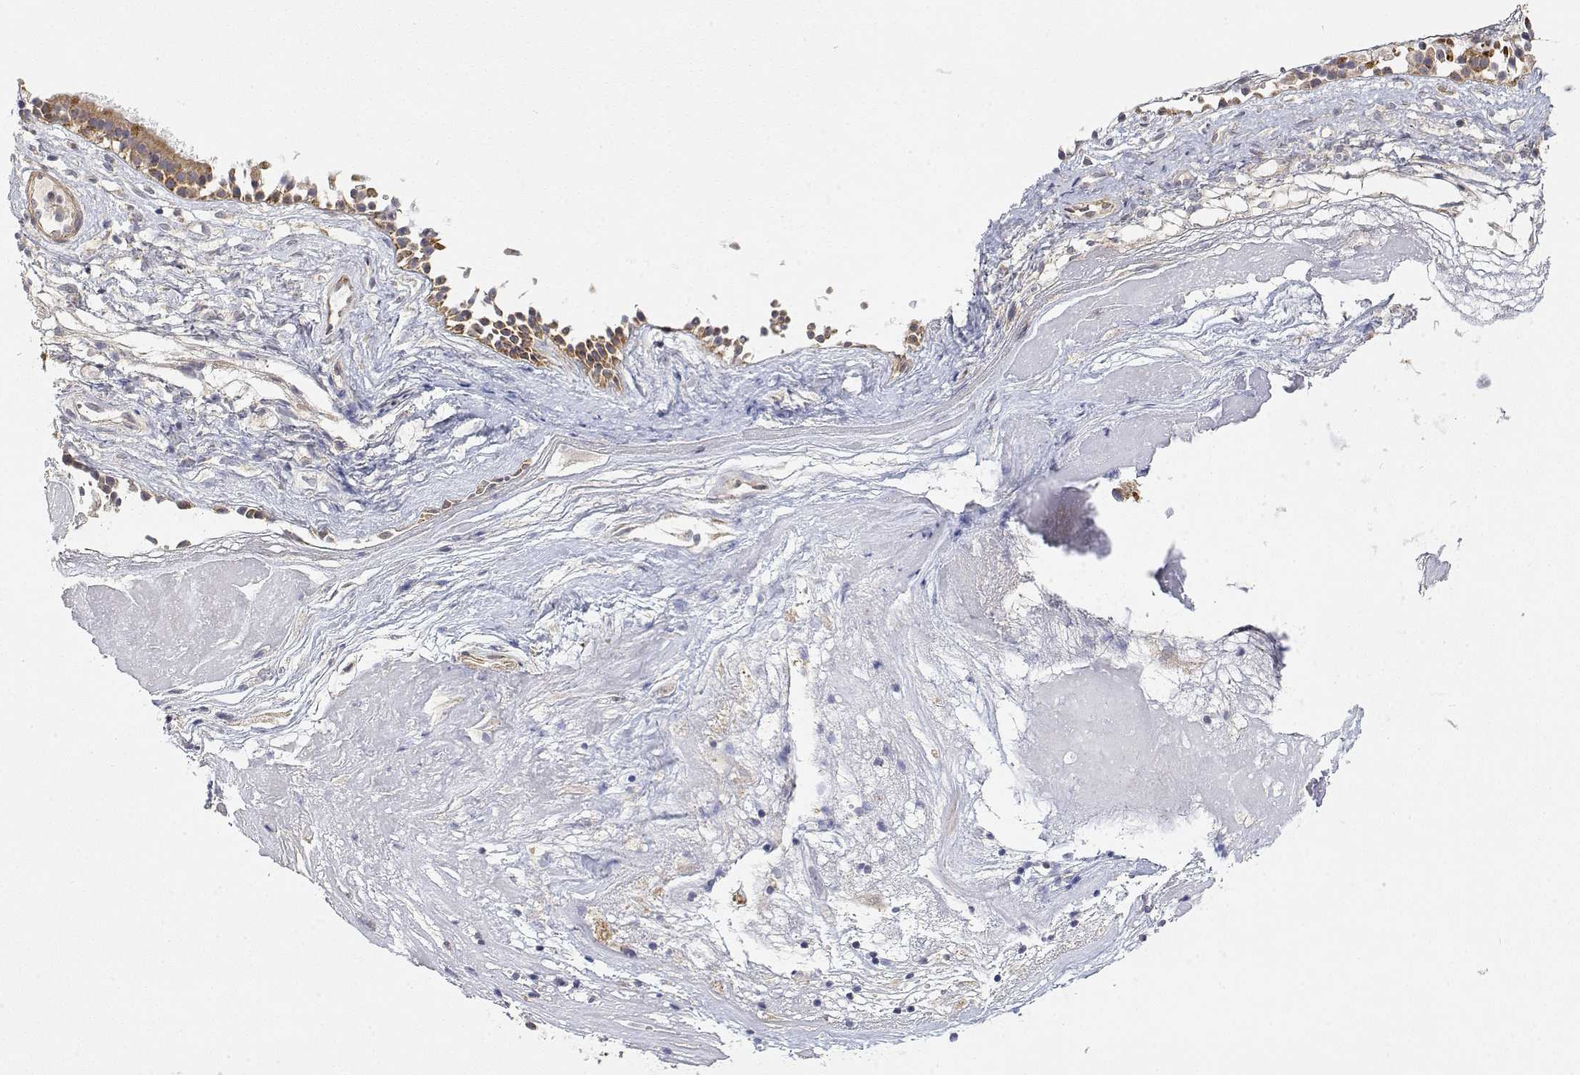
{"staining": {"intensity": "moderate", "quantity": ">75%", "location": "cytoplasmic/membranous"}, "tissue": "nasopharynx", "cell_type": "Respiratory epithelial cells", "image_type": "normal", "snomed": [{"axis": "morphology", "description": "Normal tissue, NOS"}, {"axis": "topography", "description": "Nasopharynx"}], "caption": "Normal nasopharynx shows moderate cytoplasmic/membranous positivity in approximately >75% of respiratory epithelial cells (IHC, brightfield microscopy, high magnification)..", "gene": "LONRF3", "patient": {"sex": "male", "age": 24}}